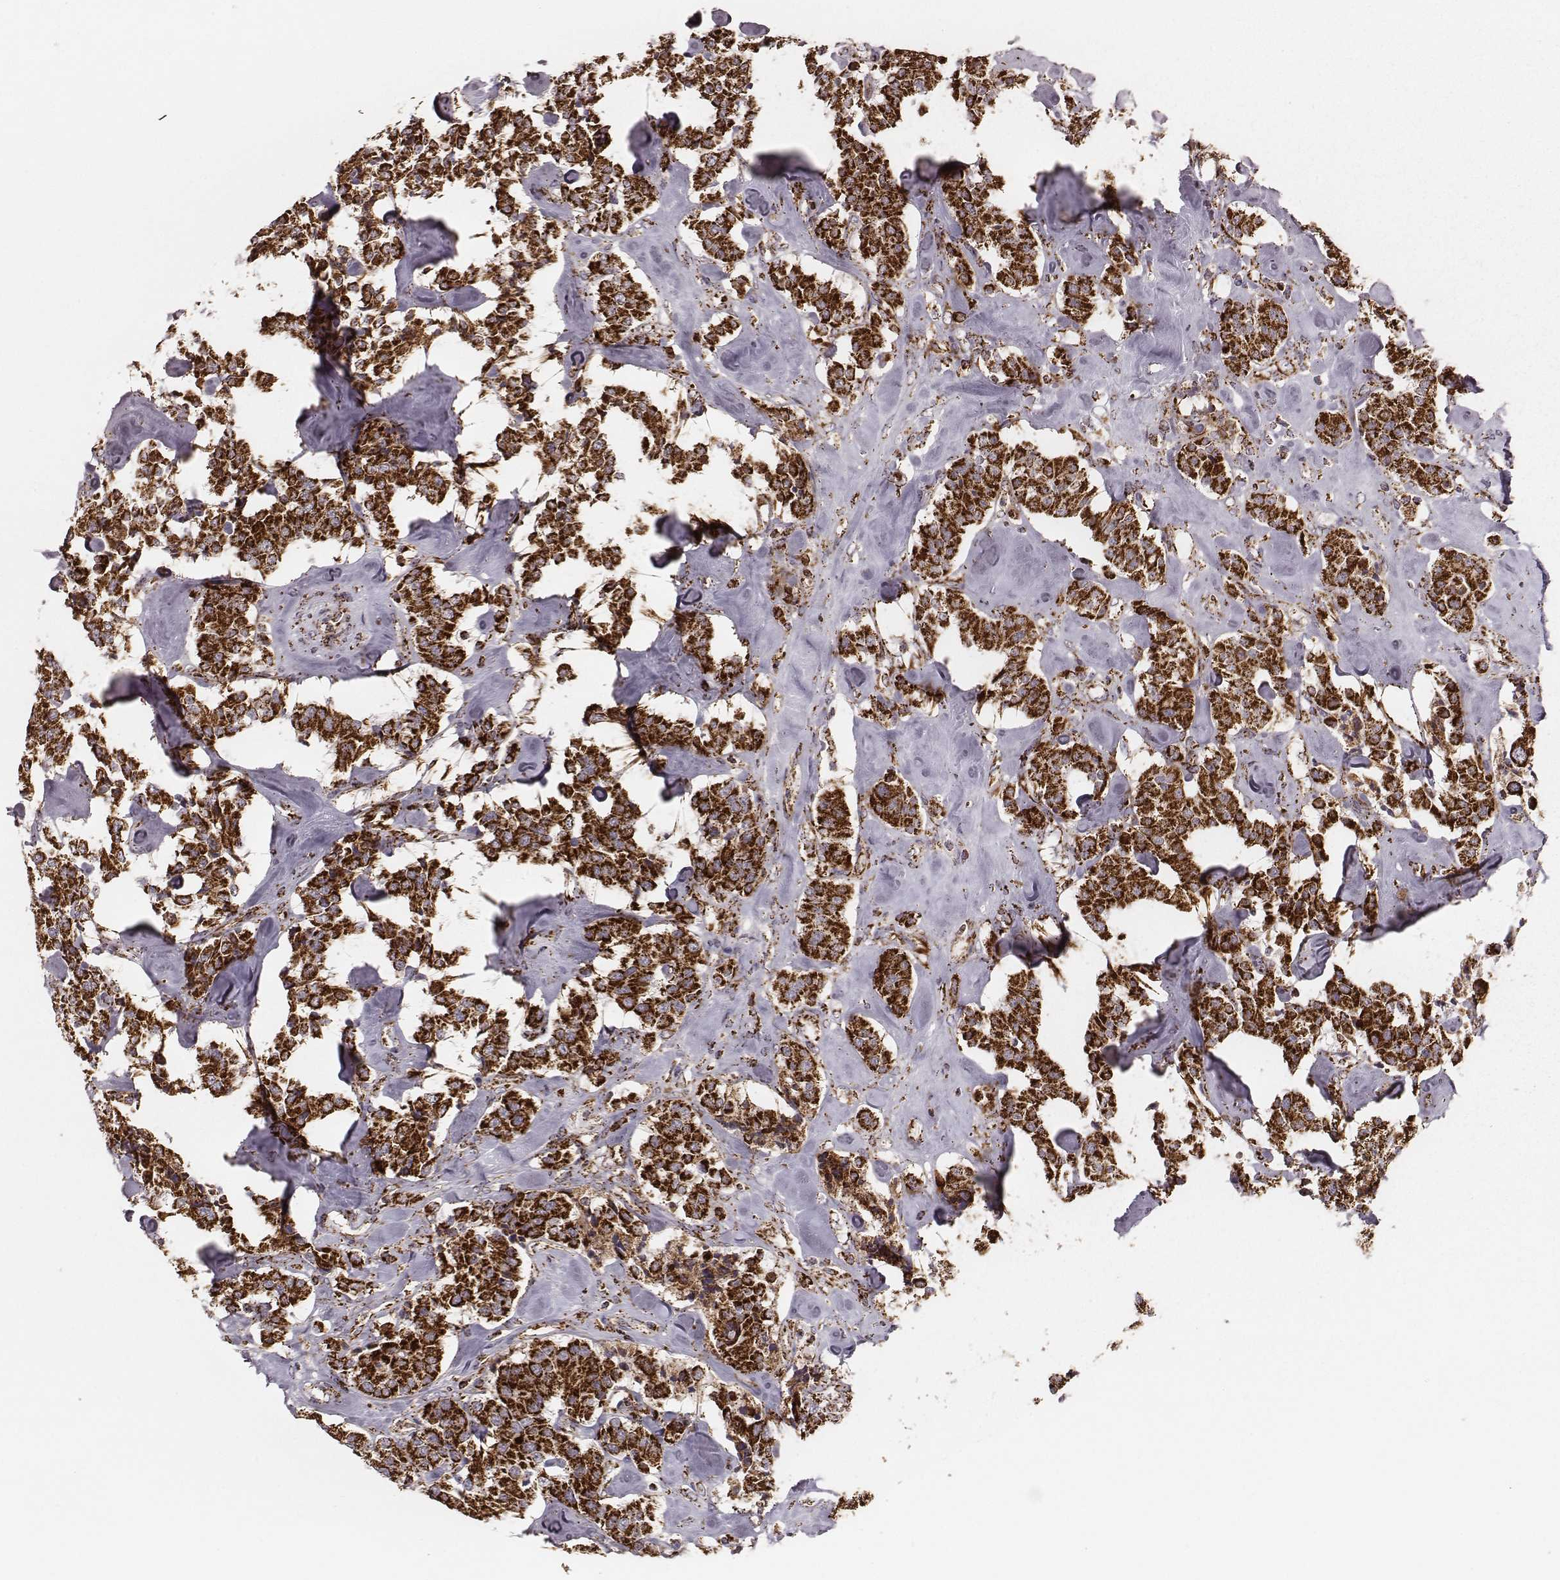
{"staining": {"intensity": "strong", "quantity": ">75%", "location": "cytoplasmic/membranous"}, "tissue": "carcinoid", "cell_type": "Tumor cells", "image_type": "cancer", "snomed": [{"axis": "morphology", "description": "Carcinoid, malignant, NOS"}, {"axis": "topography", "description": "Pancreas"}], "caption": "Protein staining displays strong cytoplasmic/membranous positivity in approximately >75% of tumor cells in carcinoid.", "gene": "TUFM", "patient": {"sex": "male", "age": 41}}